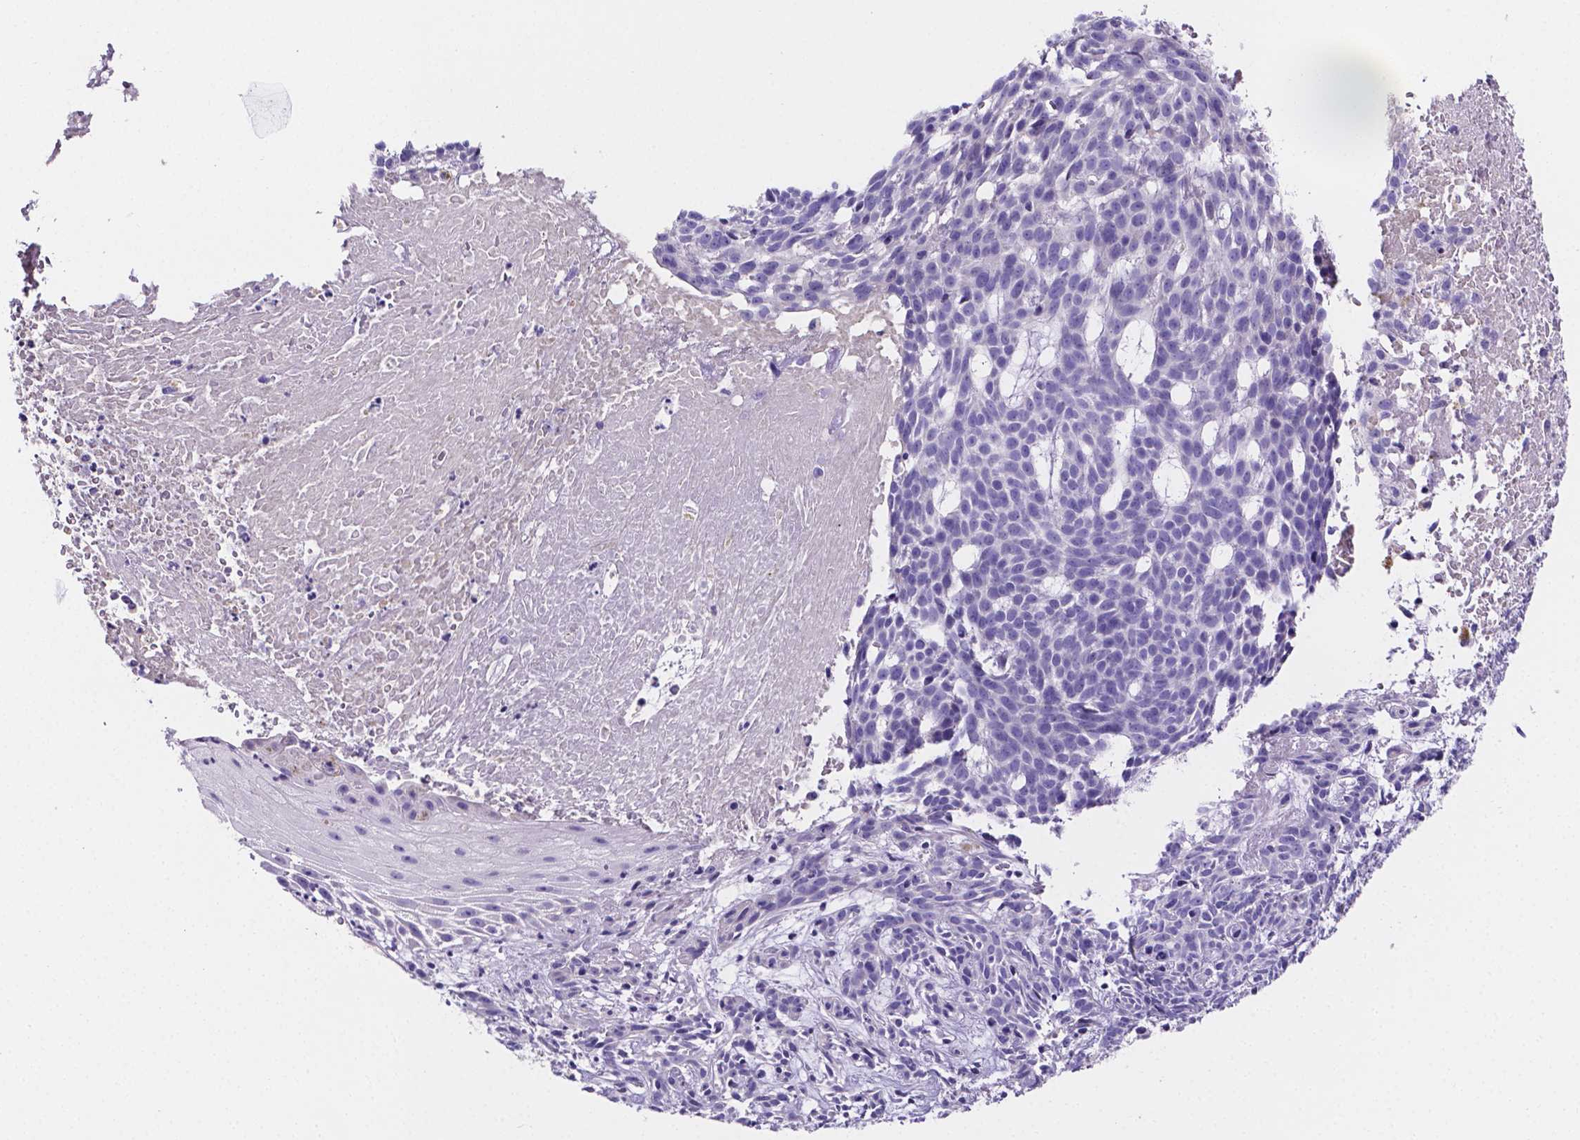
{"staining": {"intensity": "negative", "quantity": "none", "location": "none"}, "tissue": "skin cancer", "cell_type": "Tumor cells", "image_type": "cancer", "snomed": [{"axis": "morphology", "description": "Basal cell carcinoma"}, {"axis": "topography", "description": "Skin"}], "caption": "Skin basal cell carcinoma was stained to show a protein in brown. There is no significant positivity in tumor cells. (DAB IHC, high magnification).", "gene": "NRGN", "patient": {"sex": "male", "age": 59}}